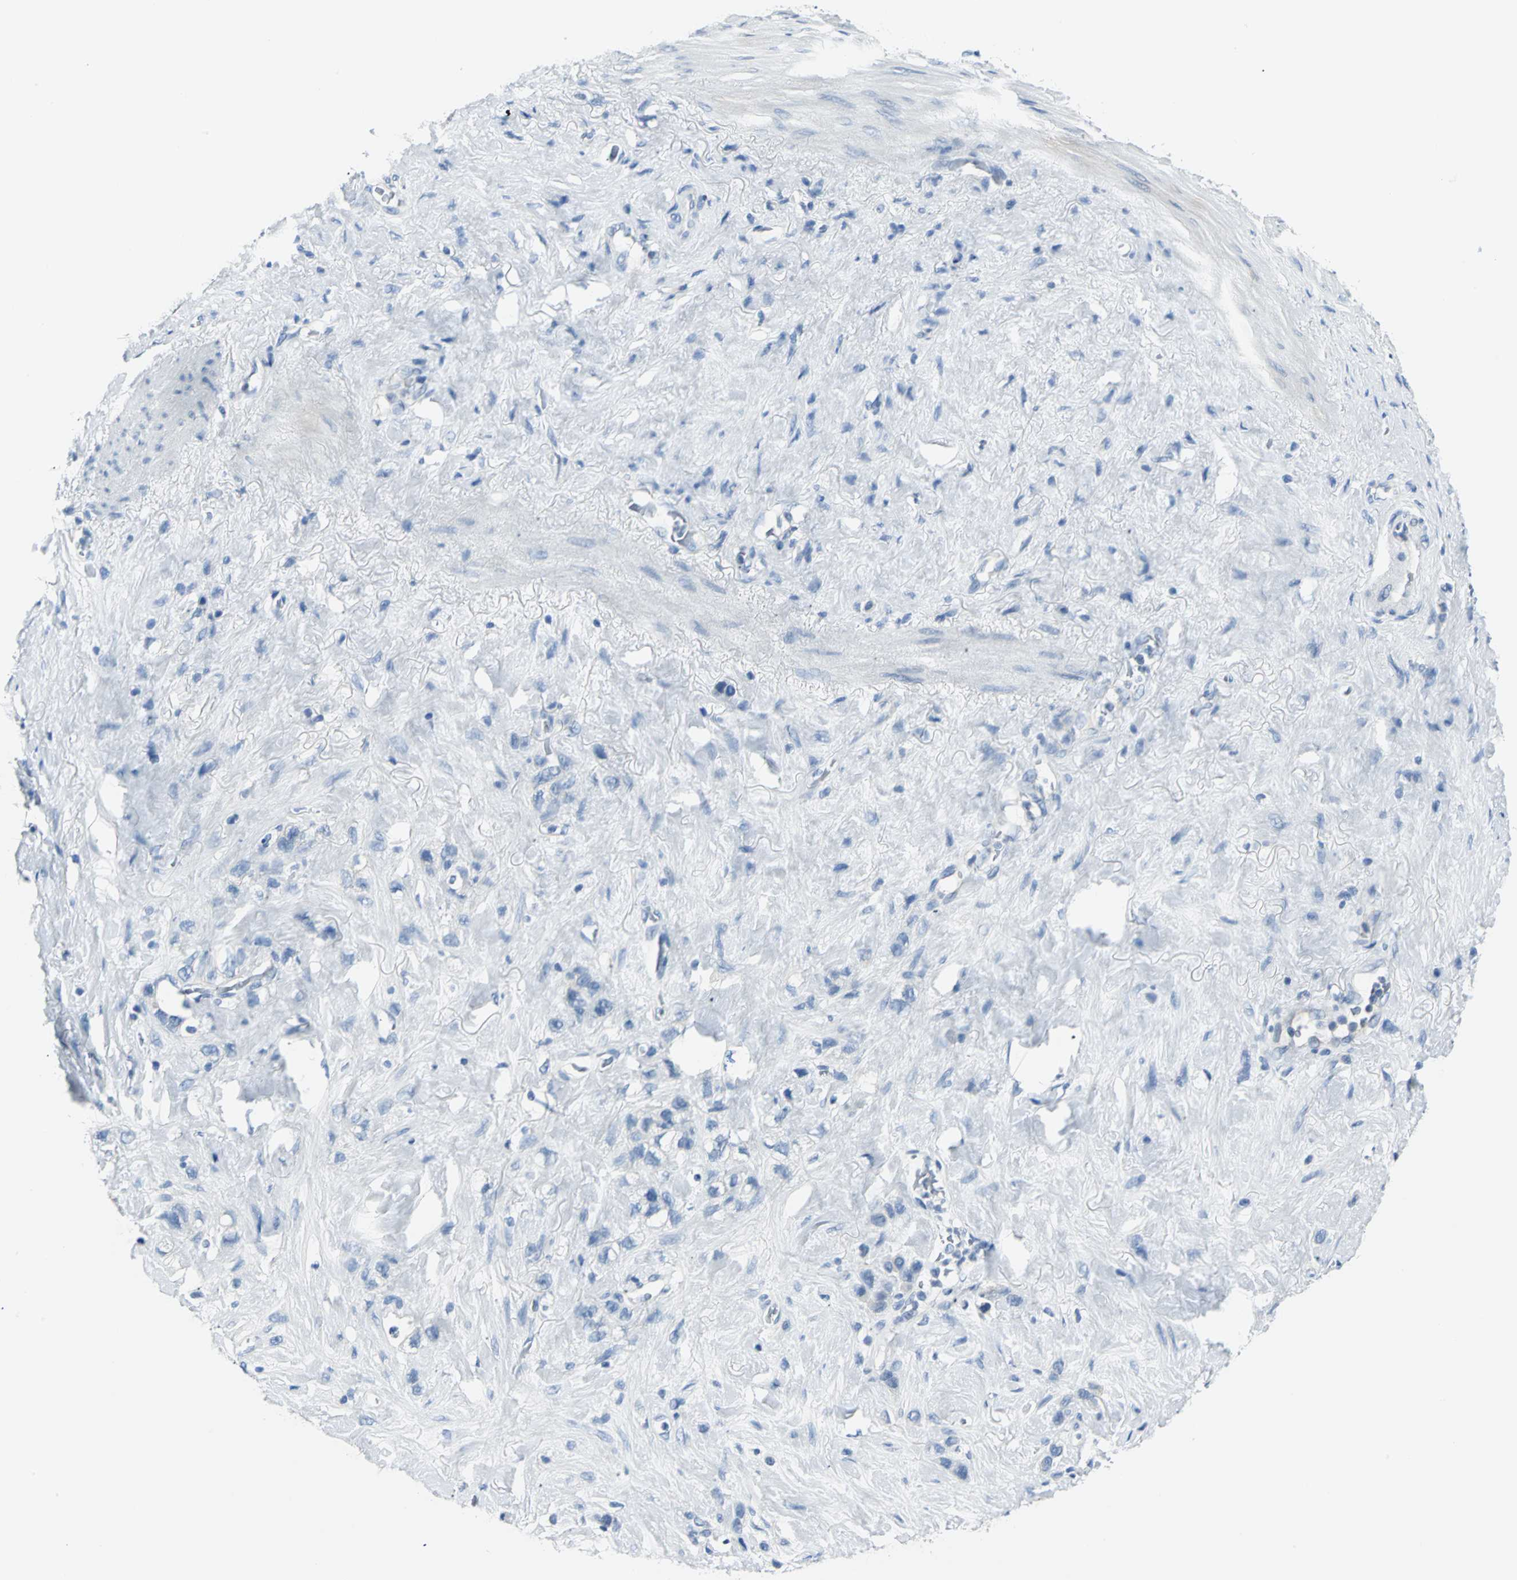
{"staining": {"intensity": "negative", "quantity": "none", "location": "none"}, "tissue": "stomach cancer", "cell_type": "Tumor cells", "image_type": "cancer", "snomed": [{"axis": "morphology", "description": "Normal tissue, NOS"}, {"axis": "morphology", "description": "Adenocarcinoma, NOS"}, {"axis": "morphology", "description": "Adenocarcinoma, High grade"}, {"axis": "topography", "description": "Stomach, upper"}, {"axis": "topography", "description": "Stomach"}], "caption": "A photomicrograph of human stomach adenocarcinoma is negative for staining in tumor cells.", "gene": "RIPOR1", "patient": {"sex": "female", "age": 65}}